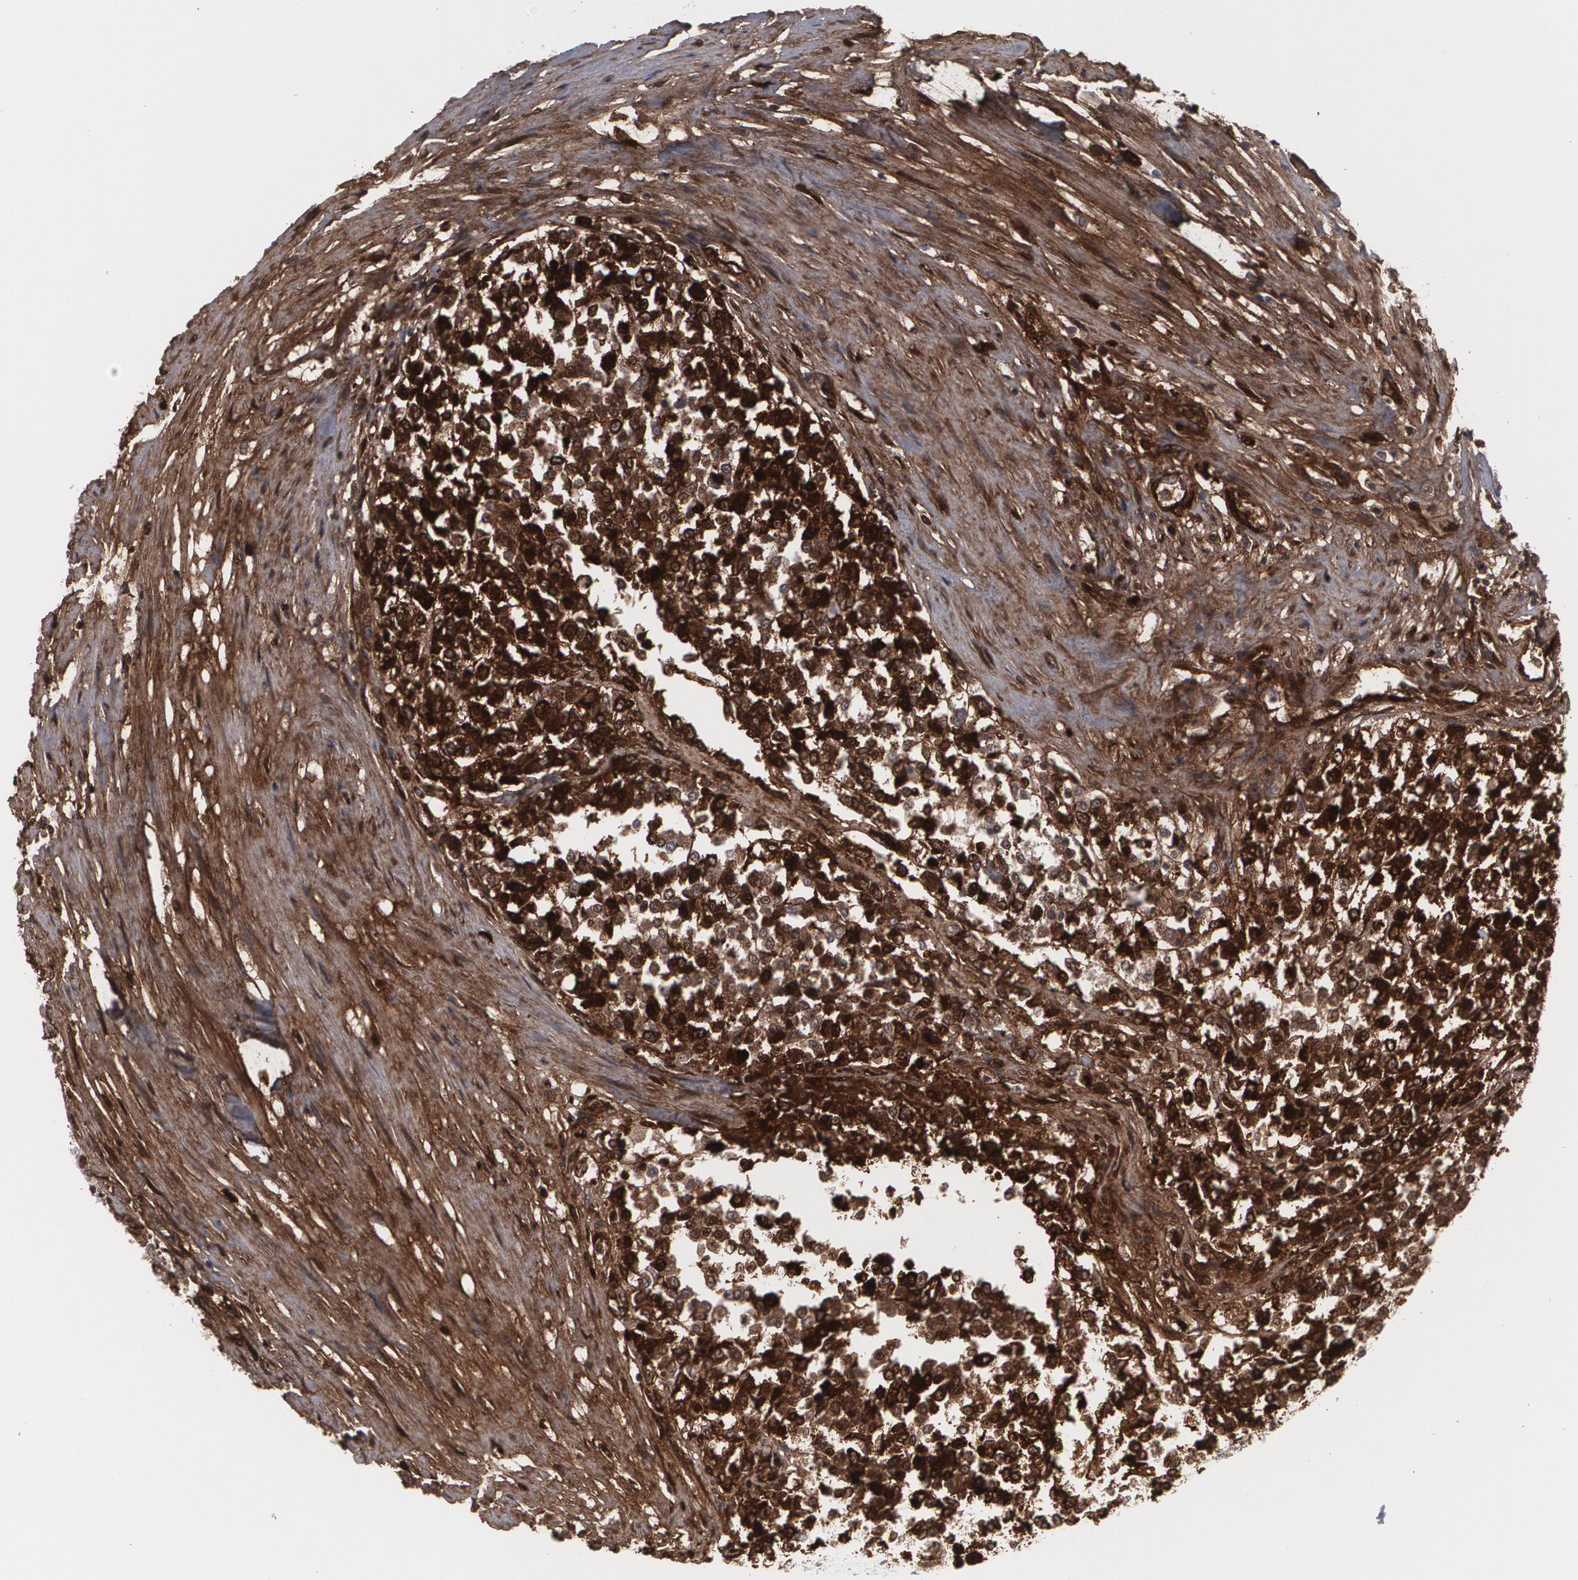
{"staining": {"intensity": "weak", "quantity": "25%-75%", "location": "cytoplasmic/membranous"}, "tissue": "testis cancer", "cell_type": "Tumor cells", "image_type": "cancer", "snomed": [{"axis": "morphology", "description": "Seminoma, NOS"}, {"axis": "topography", "description": "Testis"}], "caption": "Testis seminoma stained with immunohistochemistry (IHC) displays weak cytoplasmic/membranous expression in approximately 25%-75% of tumor cells.", "gene": "LRG1", "patient": {"sex": "male", "age": 59}}